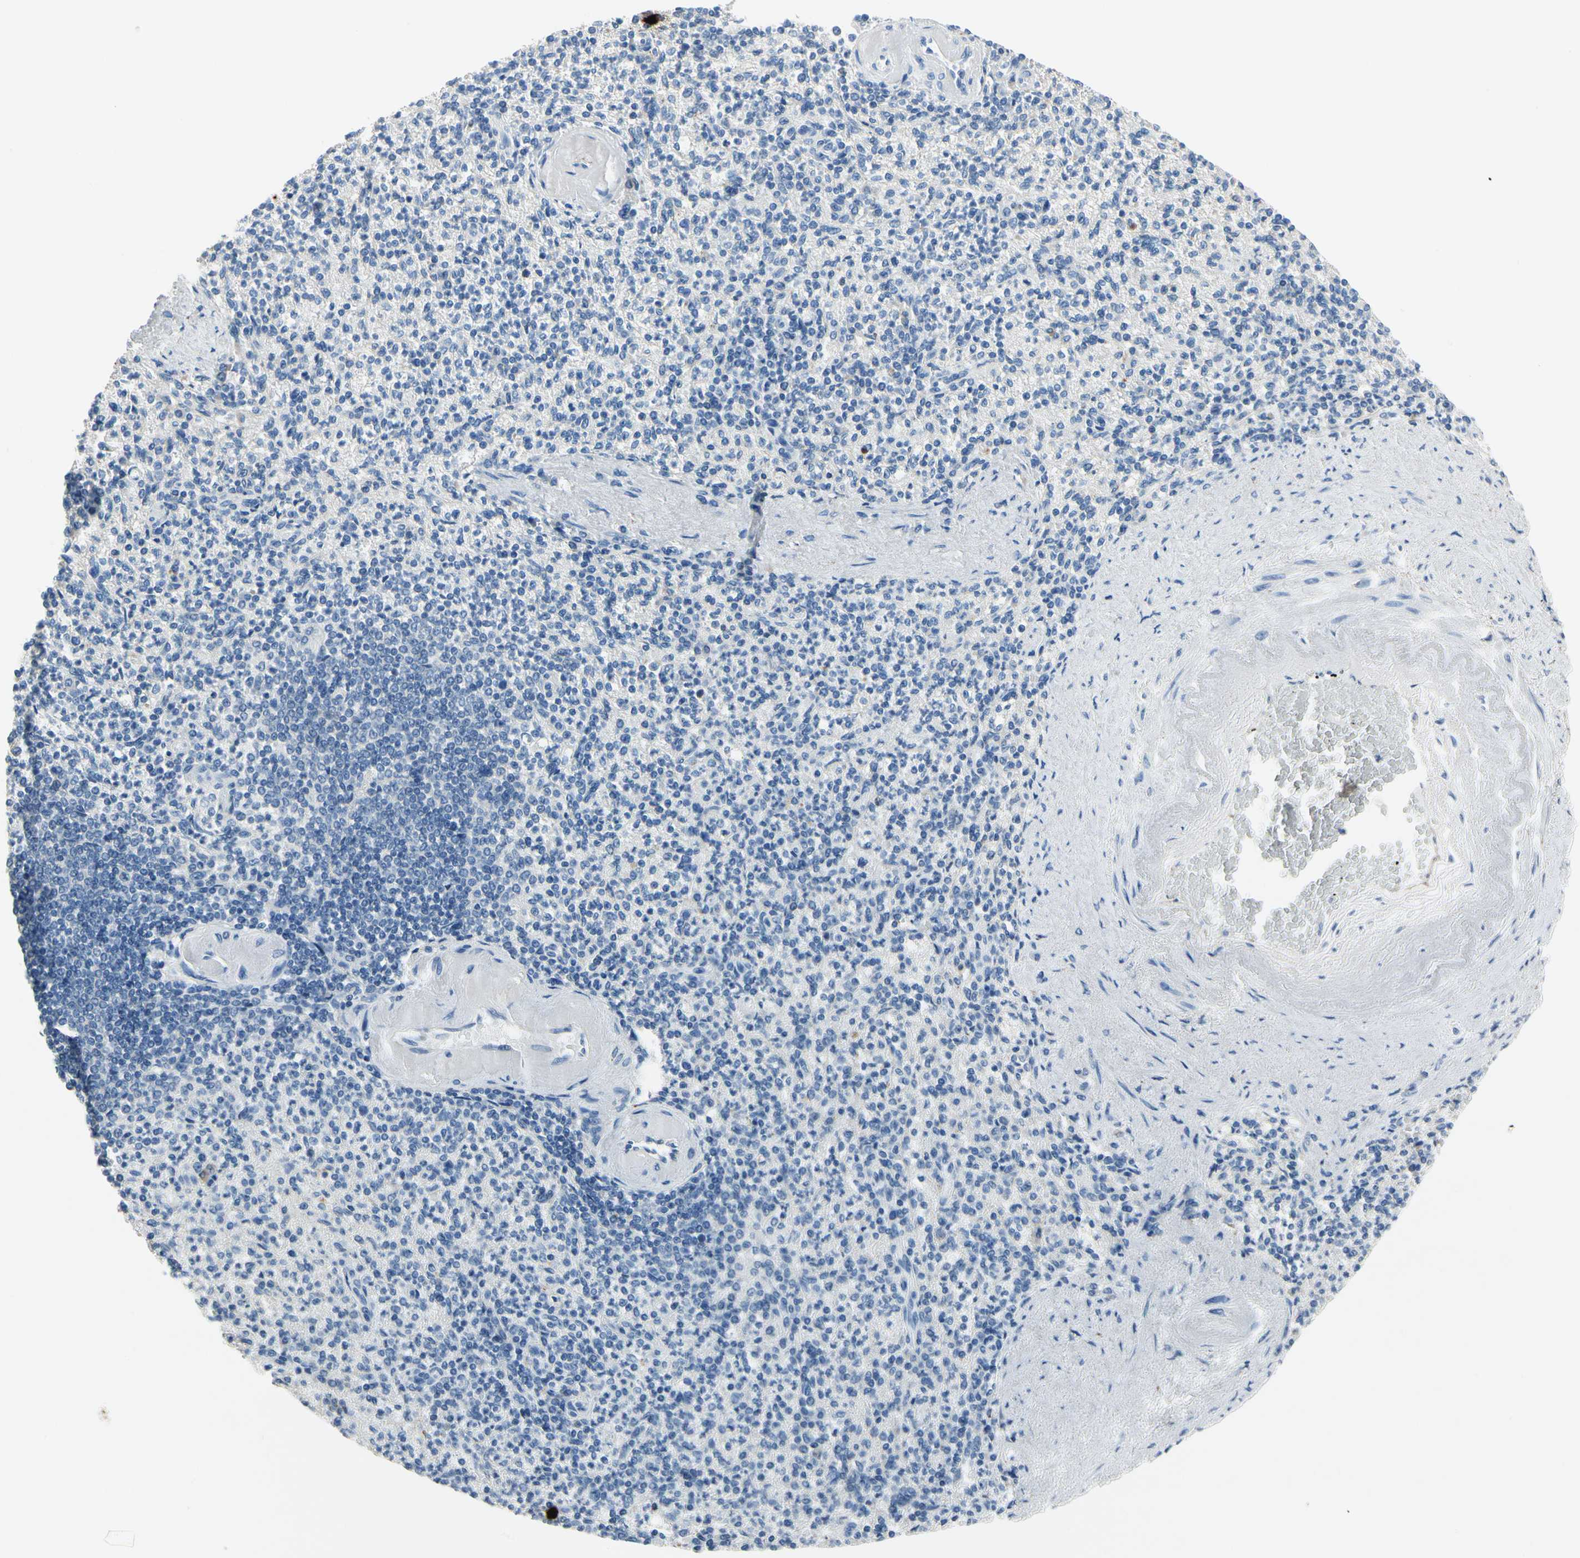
{"staining": {"intensity": "negative", "quantity": "none", "location": "none"}, "tissue": "spleen", "cell_type": "Cells in red pulp", "image_type": "normal", "snomed": [{"axis": "morphology", "description": "Normal tissue, NOS"}, {"axis": "topography", "description": "Spleen"}], "caption": "An image of spleen stained for a protein displays no brown staining in cells in red pulp.", "gene": "CPA3", "patient": {"sex": "female", "age": 74}}